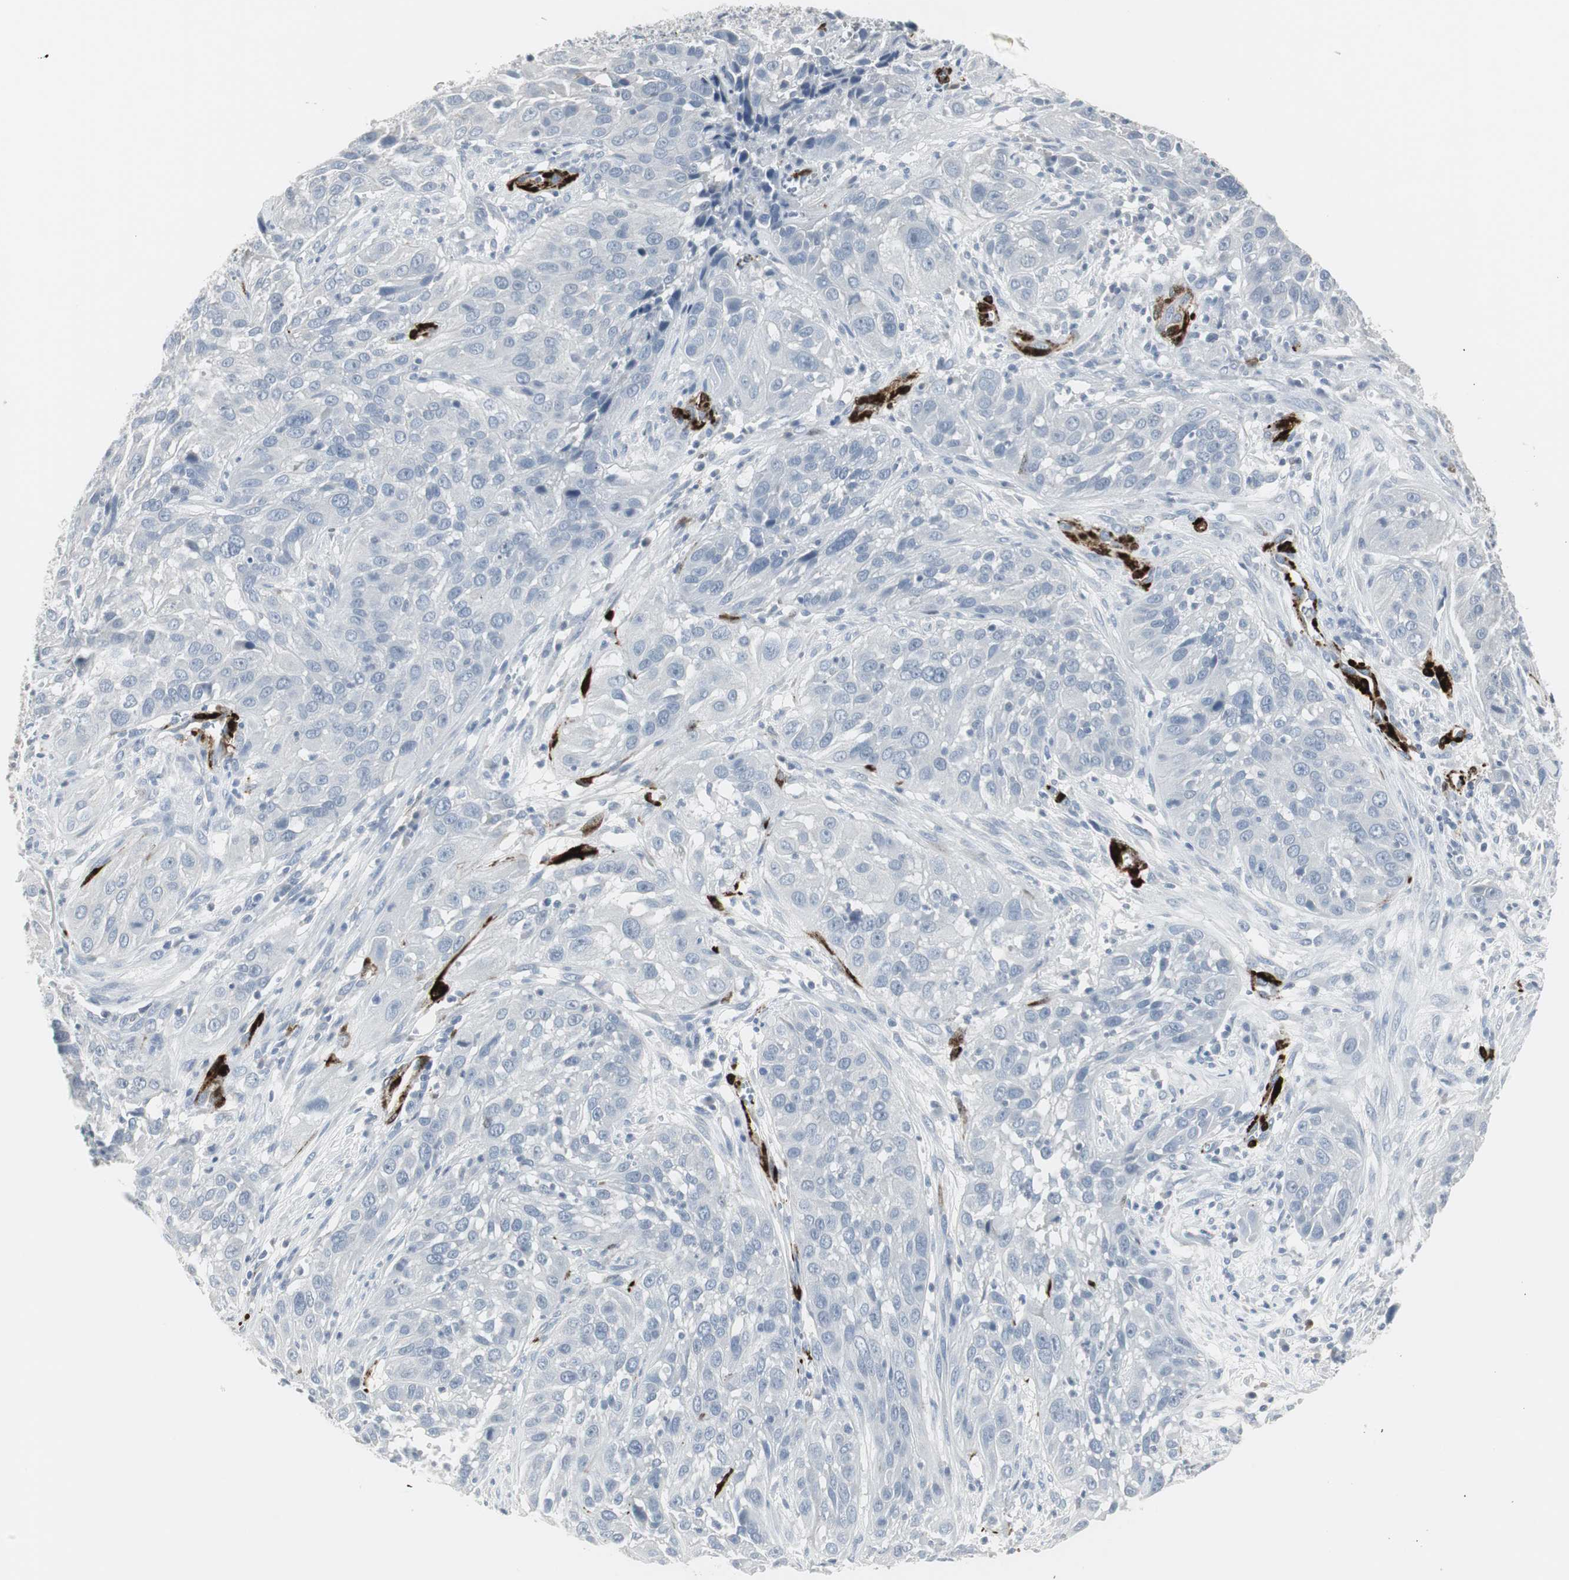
{"staining": {"intensity": "negative", "quantity": "none", "location": "none"}, "tissue": "cervical cancer", "cell_type": "Tumor cells", "image_type": "cancer", "snomed": [{"axis": "morphology", "description": "Squamous cell carcinoma, NOS"}, {"axis": "topography", "description": "Cervix"}], "caption": "This is an immunohistochemistry (IHC) image of cervical squamous cell carcinoma. There is no expression in tumor cells.", "gene": "PPP1R14A", "patient": {"sex": "female", "age": 32}}